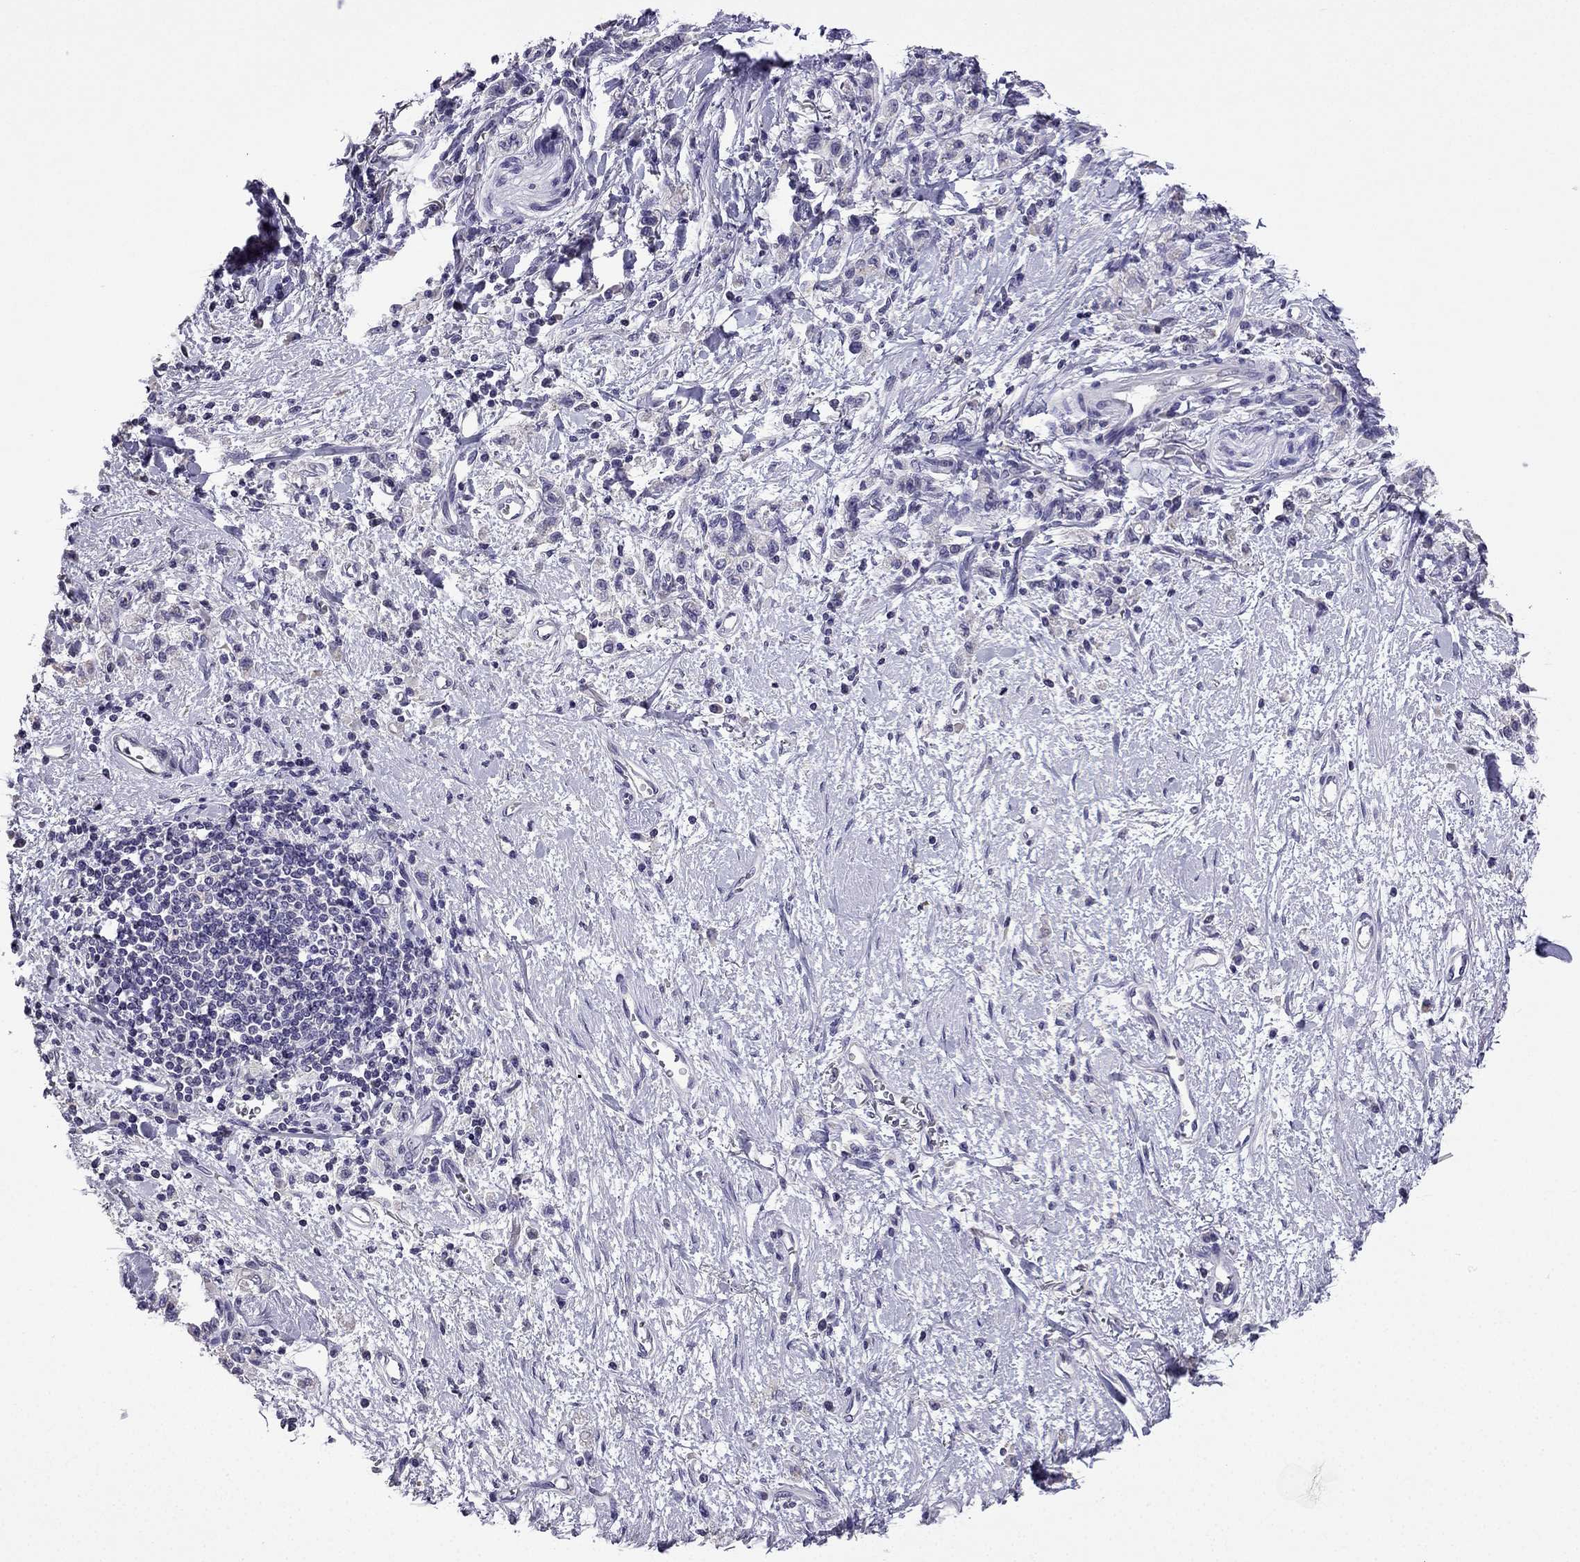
{"staining": {"intensity": "negative", "quantity": "none", "location": "none"}, "tissue": "stomach cancer", "cell_type": "Tumor cells", "image_type": "cancer", "snomed": [{"axis": "morphology", "description": "Adenocarcinoma, NOS"}, {"axis": "topography", "description": "Stomach"}], "caption": "Protein analysis of stomach cancer shows no significant expression in tumor cells.", "gene": "TTN", "patient": {"sex": "male", "age": 77}}